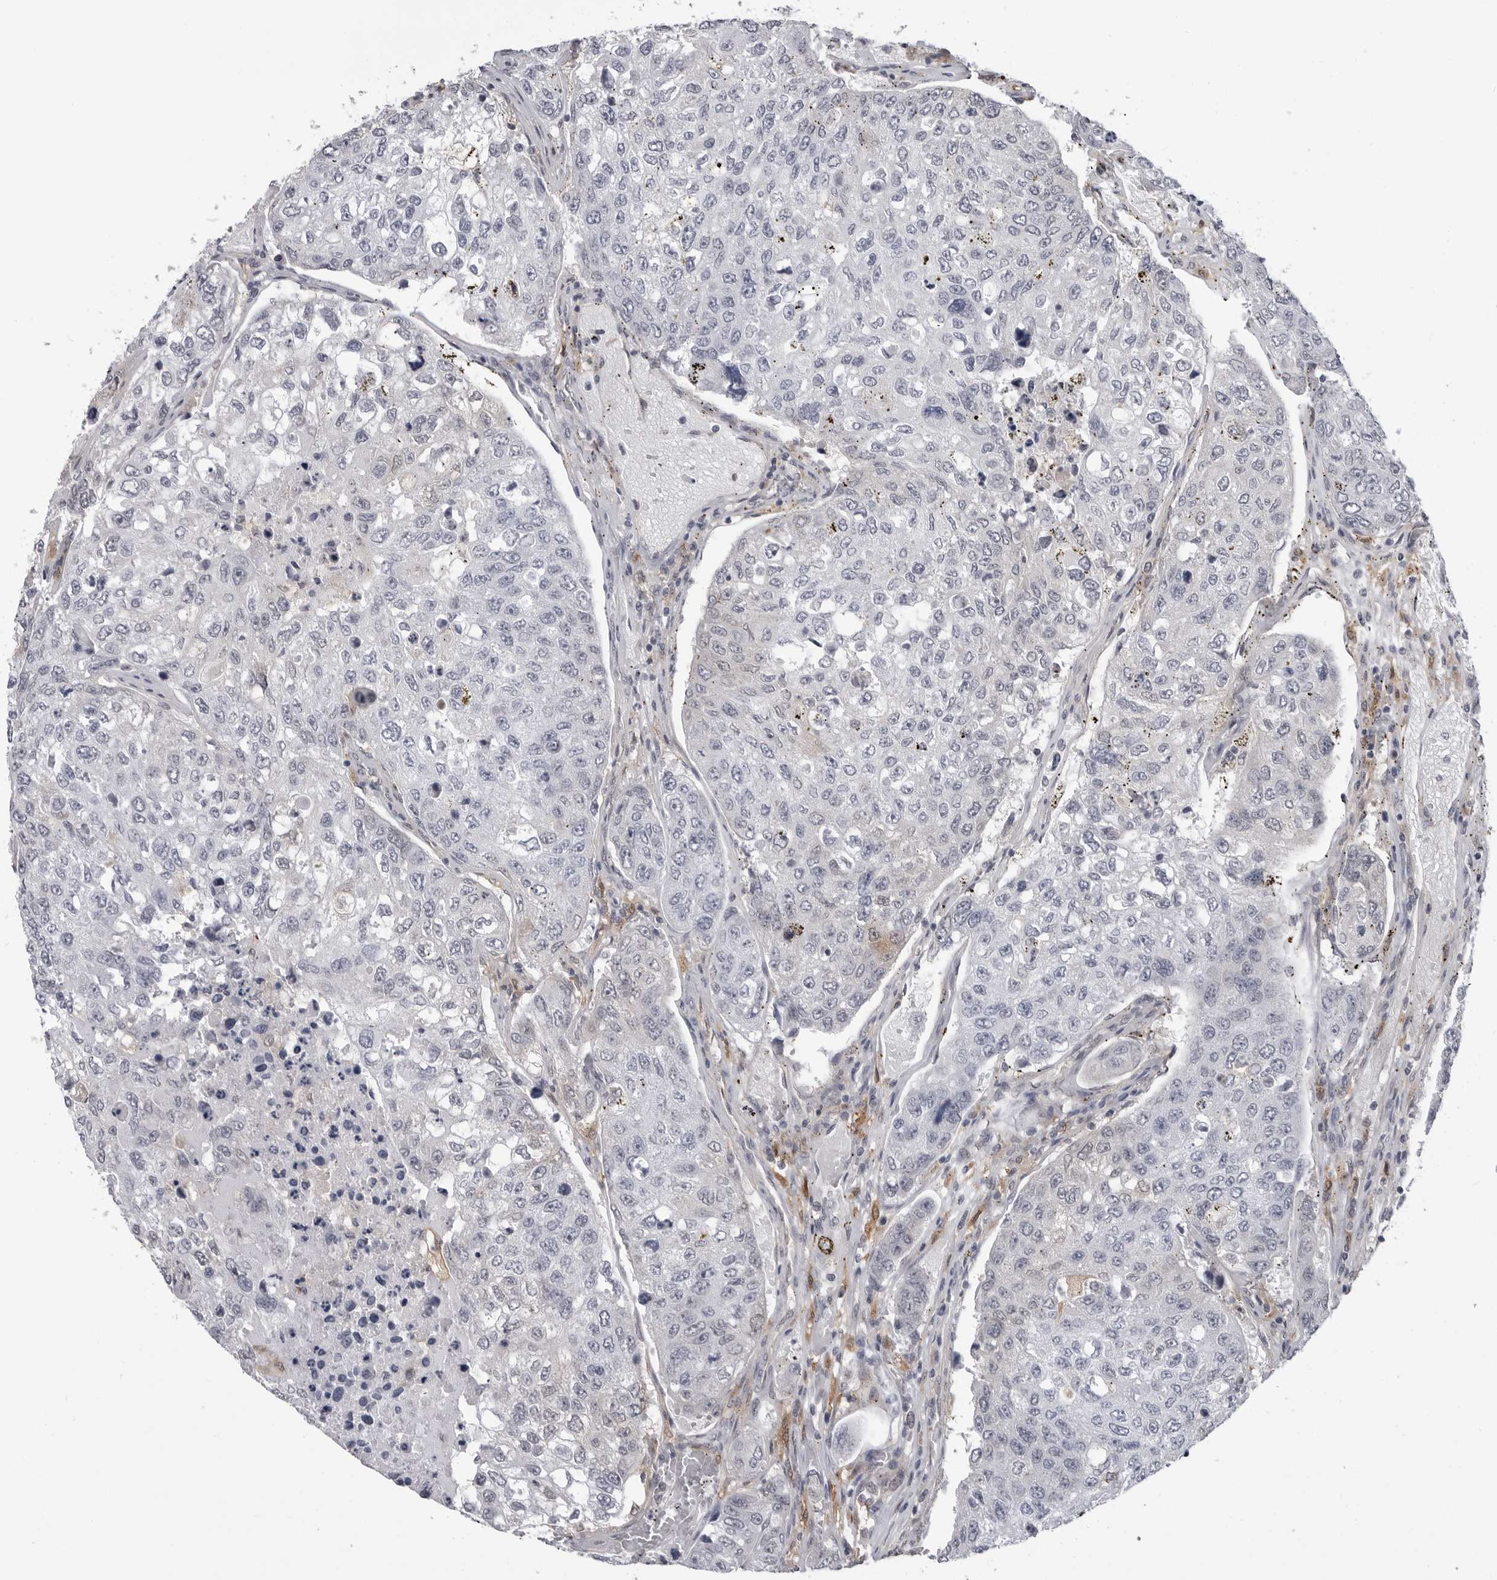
{"staining": {"intensity": "negative", "quantity": "none", "location": "none"}, "tissue": "urothelial cancer", "cell_type": "Tumor cells", "image_type": "cancer", "snomed": [{"axis": "morphology", "description": "Urothelial carcinoma, High grade"}, {"axis": "topography", "description": "Lymph node"}, {"axis": "topography", "description": "Urinary bladder"}], "caption": "DAB immunohistochemical staining of urothelial cancer displays no significant positivity in tumor cells.", "gene": "PNPO", "patient": {"sex": "male", "age": 51}}